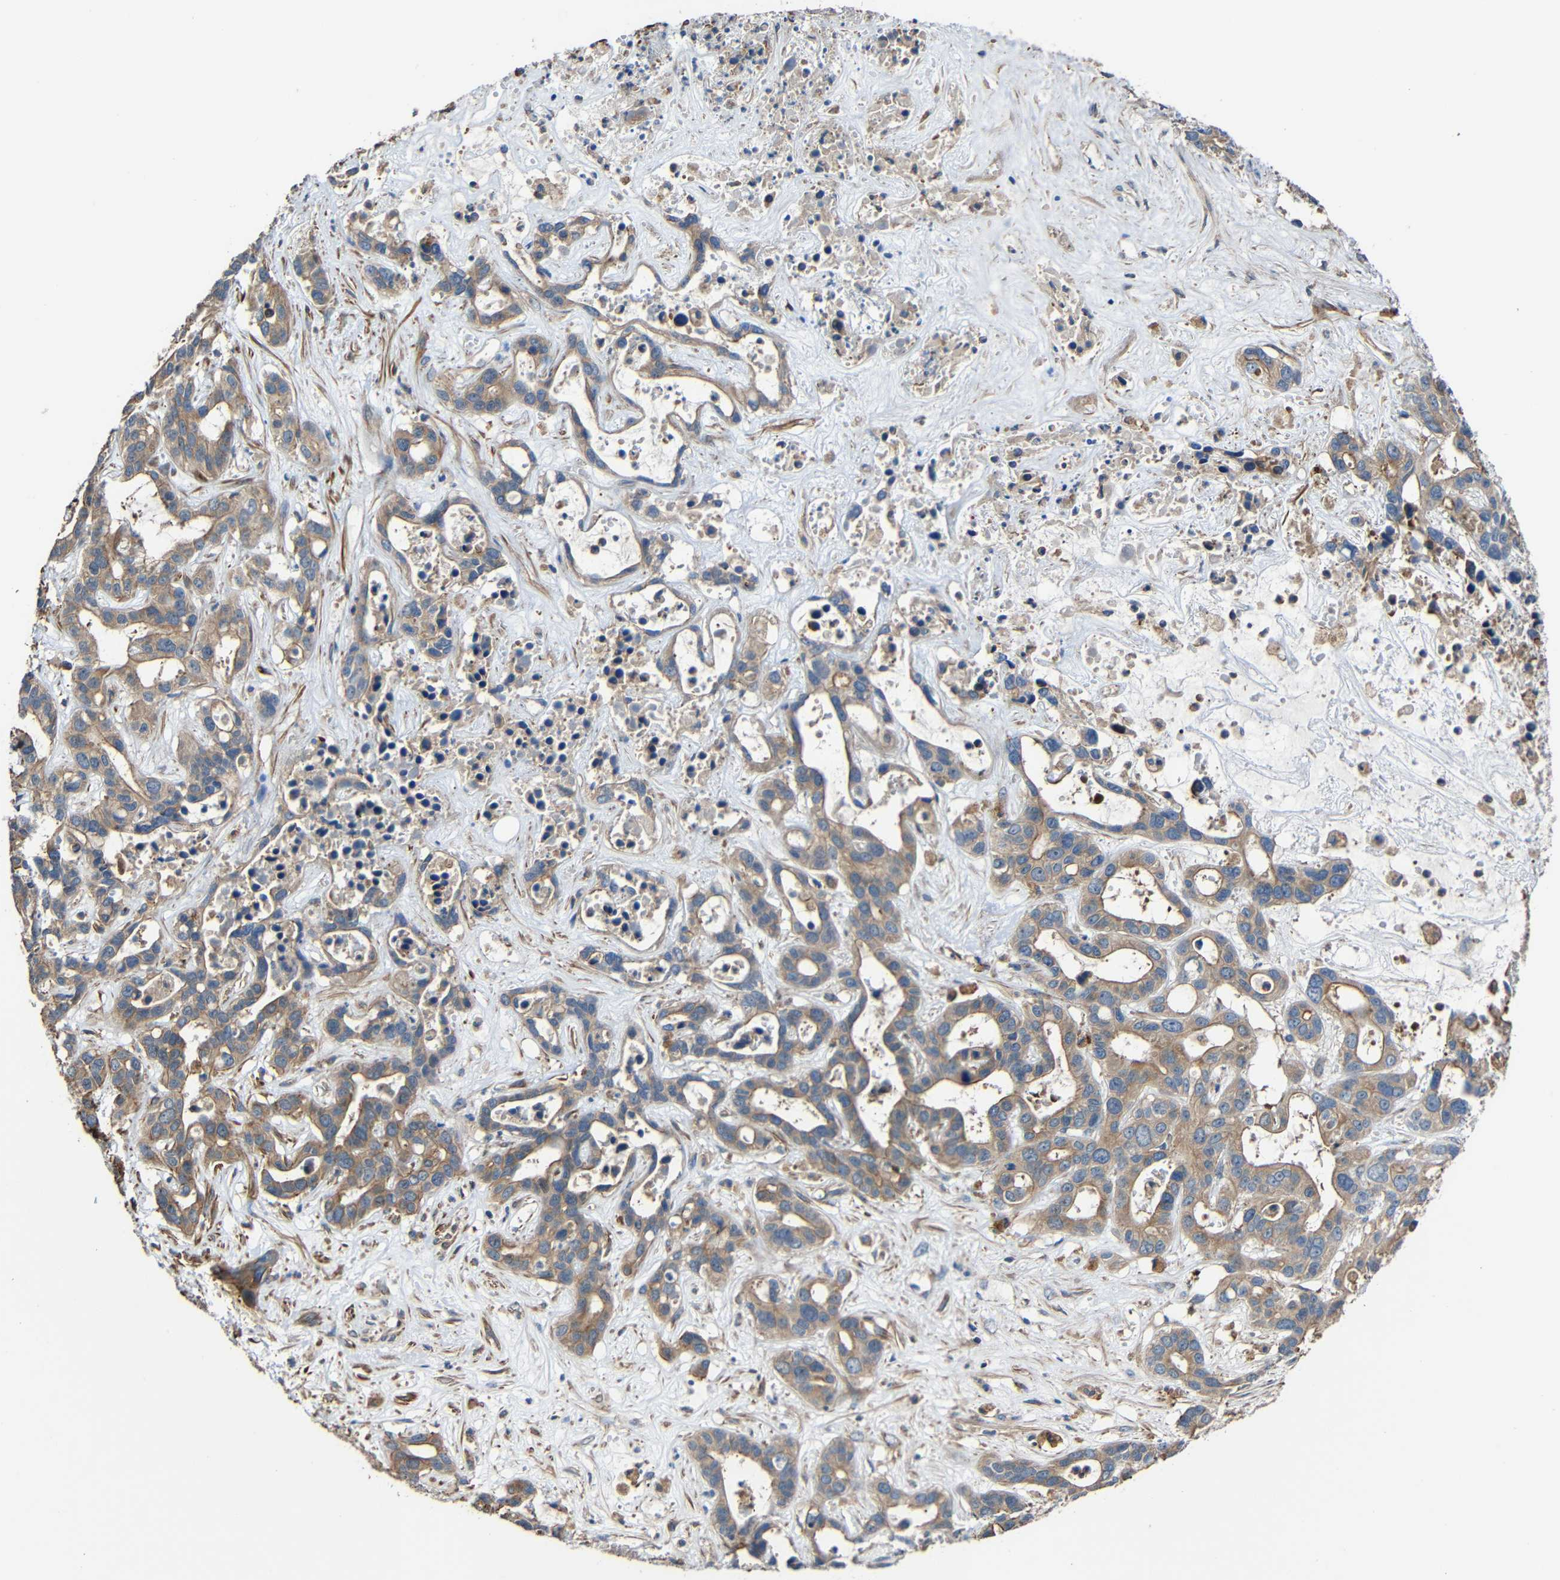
{"staining": {"intensity": "weak", "quantity": ">75%", "location": "cytoplasmic/membranous"}, "tissue": "liver cancer", "cell_type": "Tumor cells", "image_type": "cancer", "snomed": [{"axis": "morphology", "description": "Cholangiocarcinoma"}, {"axis": "topography", "description": "Liver"}], "caption": "Human cholangiocarcinoma (liver) stained with a brown dye exhibits weak cytoplasmic/membranous positive positivity in approximately >75% of tumor cells.", "gene": "RHOT2", "patient": {"sex": "female", "age": 65}}